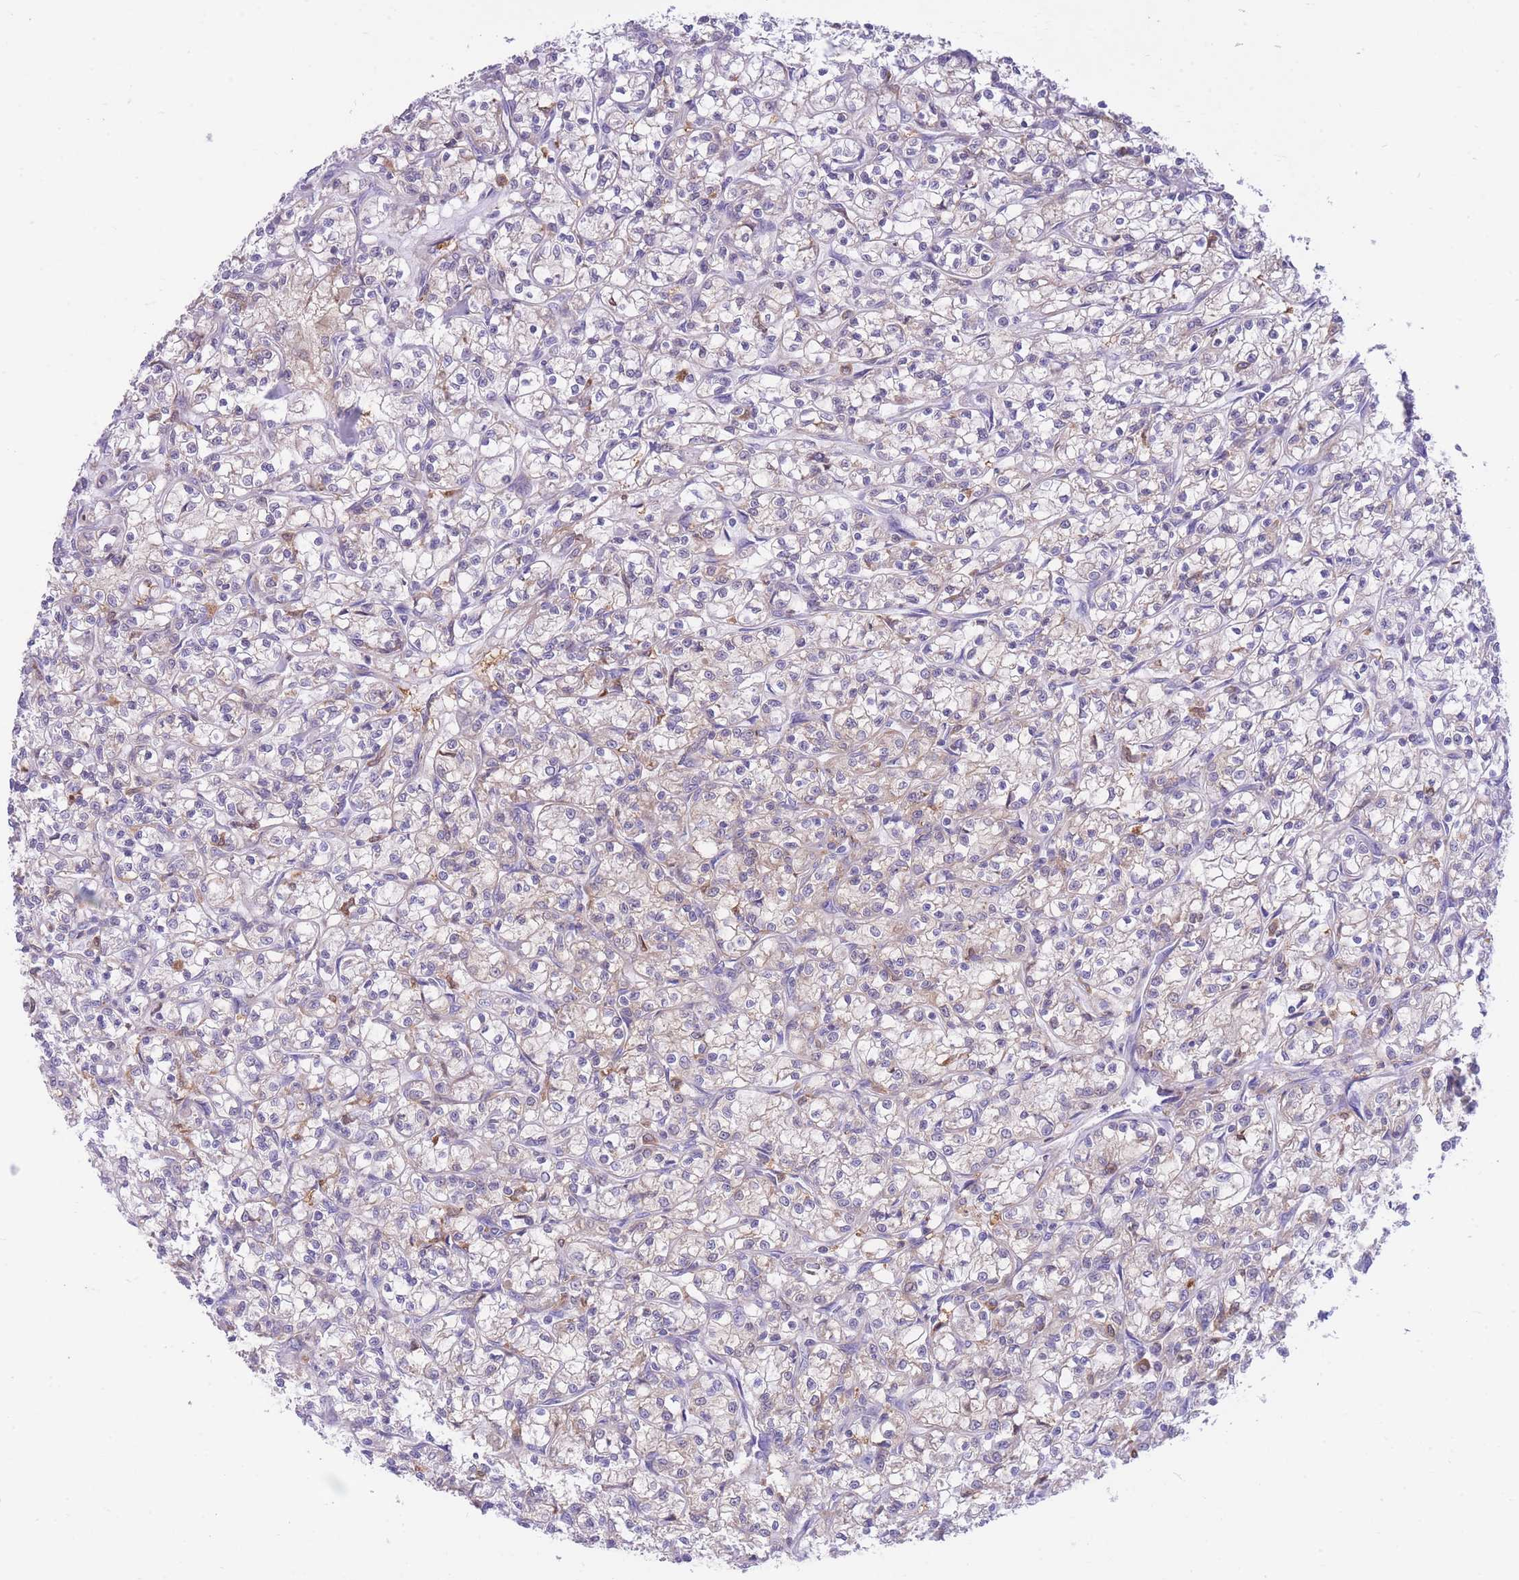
{"staining": {"intensity": "negative", "quantity": "none", "location": "none"}, "tissue": "renal cancer", "cell_type": "Tumor cells", "image_type": "cancer", "snomed": [{"axis": "morphology", "description": "Adenocarcinoma, NOS"}, {"axis": "topography", "description": "Kidney"}], "caption": "High magnification brightfield microscopy of renal cancer (adenocarcinoma) stained with DAB (3,3'-diaminobenzidine) (brown) and counterstained with hematoxylin (blue): tumor cells show no significant positivity.", "gene": "NAMPT", "patient": {"sex": "female", "age": 59}}